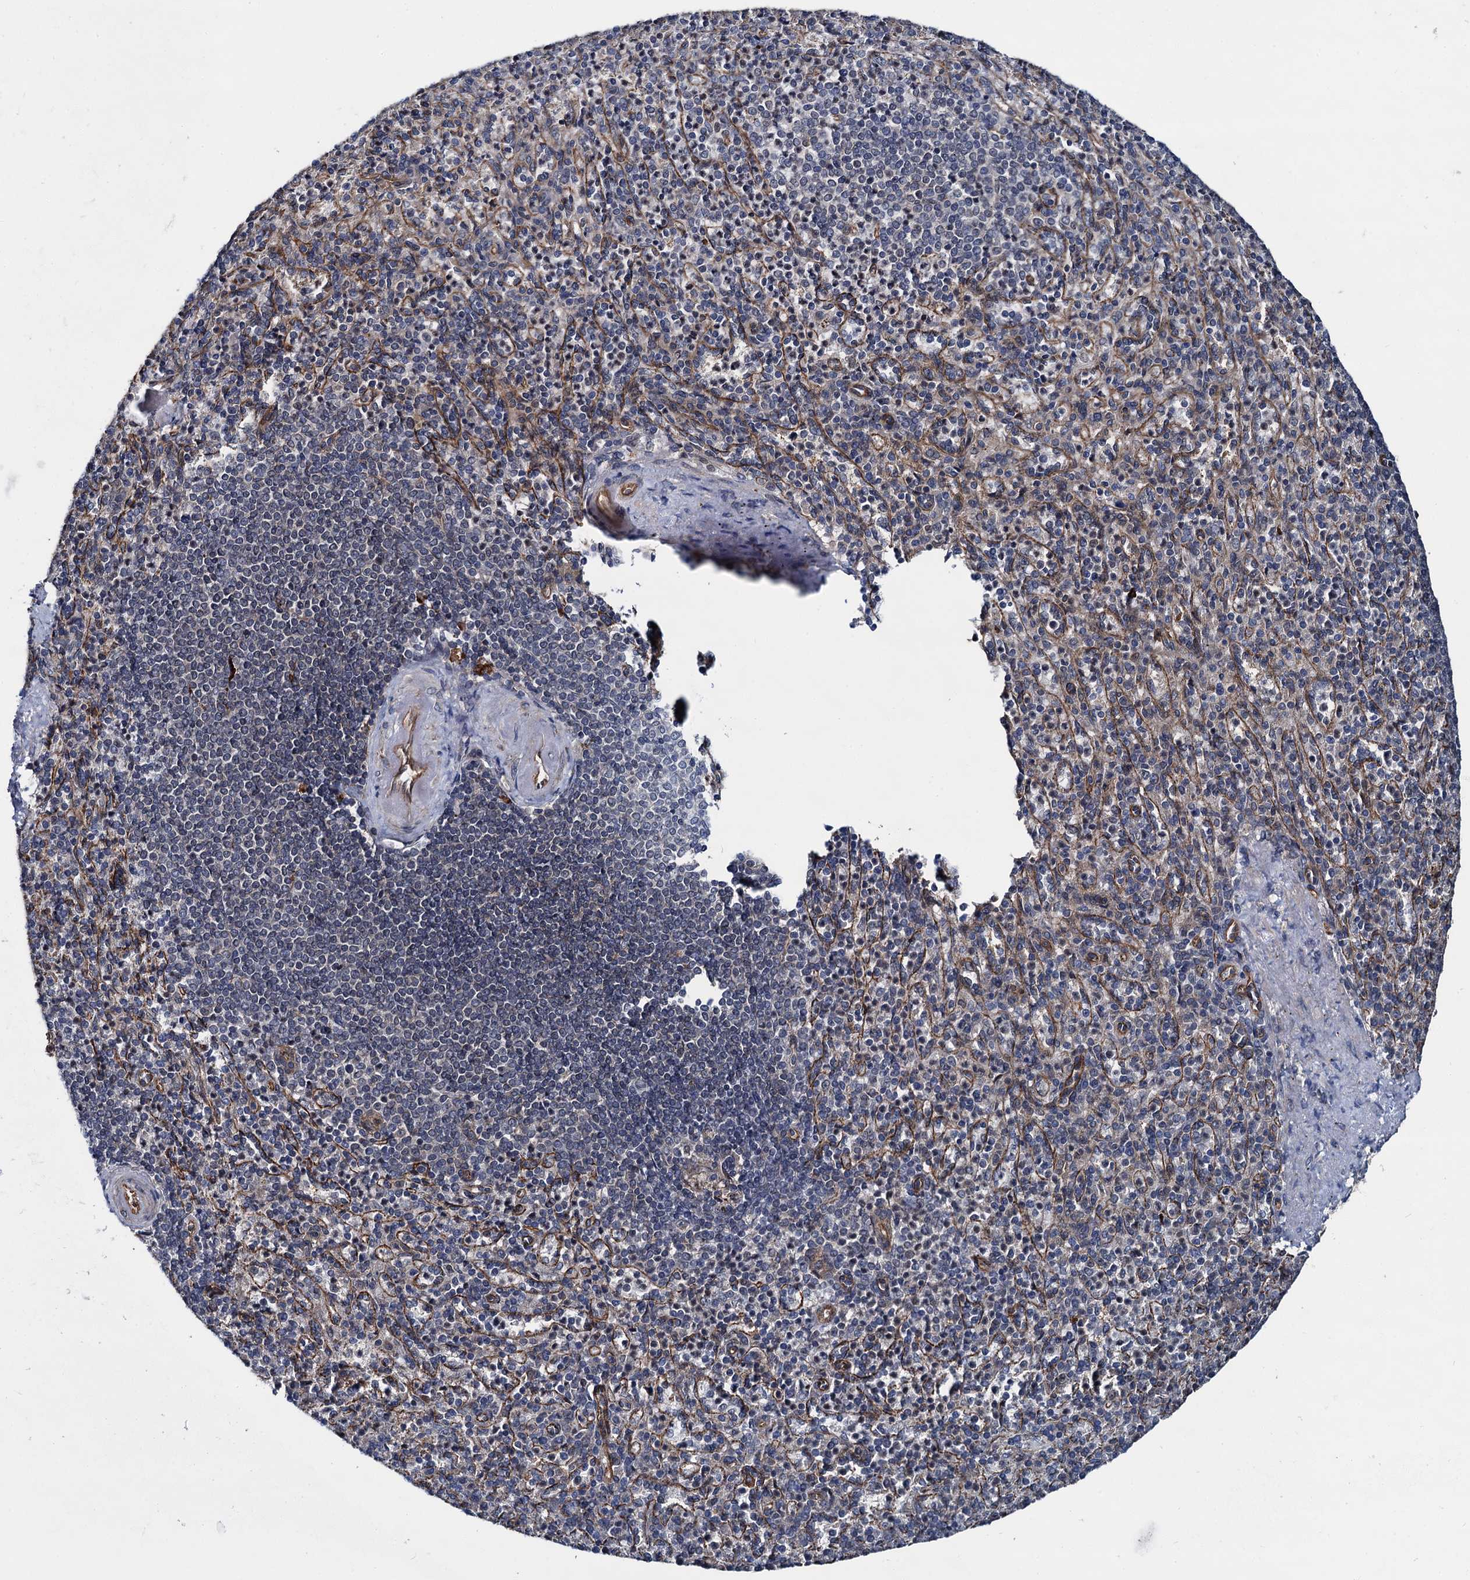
{"staining": {"intensity": "moderate", "quantity": "<25%", "location": "cytoplasmic/membranous"}, "tissue": "spleen", "cell_type": "Cells in red pulp", "image_type": "normal", "snomed": [{"axis": "morphology", "description": "Normal tissue, NOS"}, {"axis": "topography", "description": "Spleen"}], "caption": "Spleen stained with DAB immunohistochemistry demonstrates low levels of moderate cytoplasmic/membranous expression in about <25% of cells in red pulp.", "gene": "ZFYVE19", "patient": {"sex": "female", "age": 74}}